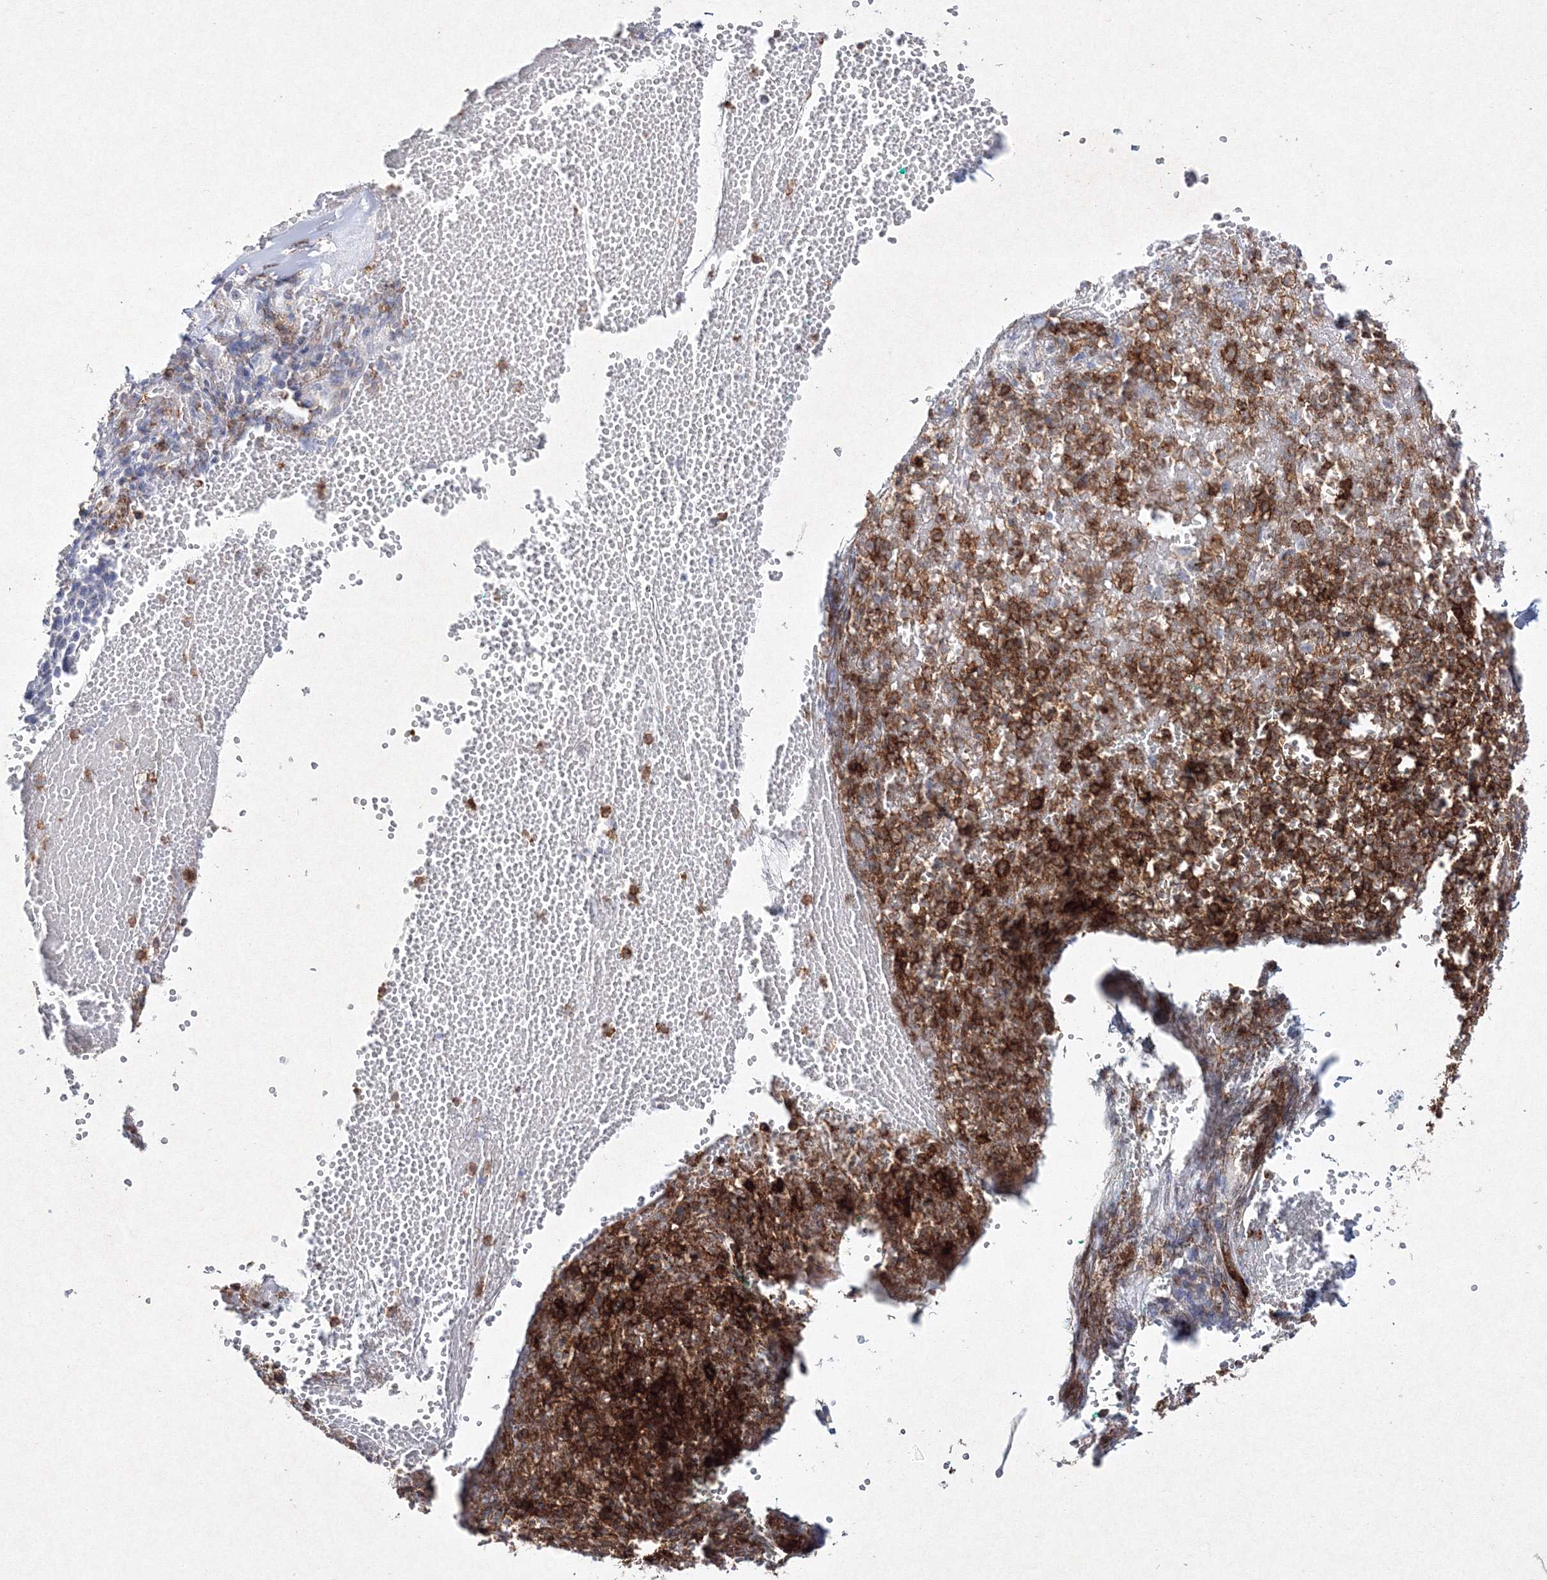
{"staining": {"intensity": "negative", "quantity": "none", "location": "none"}, "tissue": "adipose tissue", "cell_type": "Adipocytes", "image_type": "normal", "snomed": [{"axis": "morphology", "description": "Normal tissue, NOS"}, {"axis": "morphology", "description": "Basal cell carcinoma"}, {"axis": "topography", "description": "Cartilage tissue"}, {"axis": "topography", "description": "Nasopharynx"}, {"axis": "topography", "description": "Oral tissue"}], "caption": "Immunohistochemical staining of normal human adipose tissue demonstrates no significant staining in adipocytes. (DAB (3,3'-diaminobenzidine) immunohistochemistry with hematoxylin counter stain).", "gene": "HCST", "patient": {"sex": "female", "age": 77}}